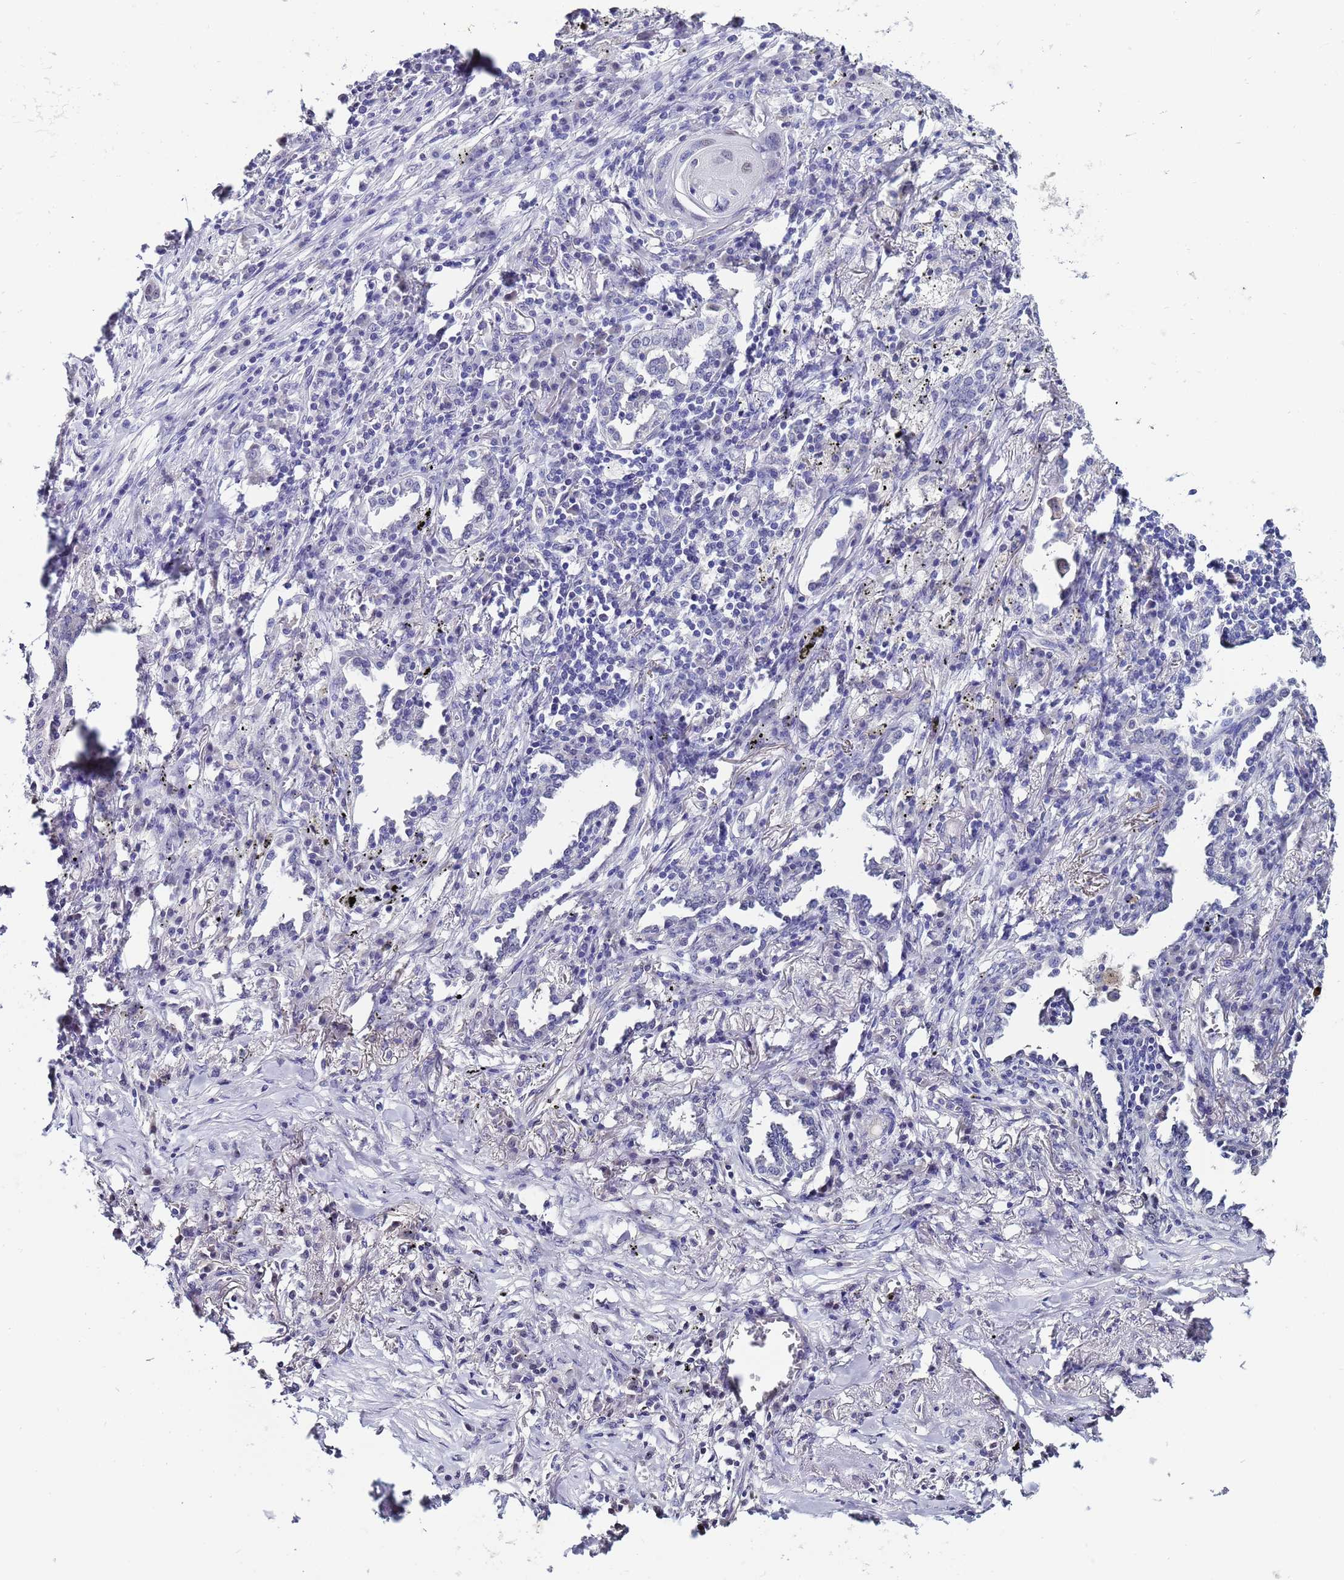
{"staining": {"intensity": "negative", "quantity": "none", "location": "none"}, "tissue": "lung cancer", "cell_type": "Tumor cells", "image_type": "cancer", "snomed": [{"axis": "morphology", "description": "Squamous cell carcinoma, NOS"}, {"axis": "topography", "description": "Lung"}], "caption": "Immunohistochemistry photomicrograph of neoplastic tissue: lung cancer (squamous cell carcinoma) stained with DAB demonstrates no significant protein positivity in tumor cells.", "gene": "CTRC", "patient": {"sex": "female", "age": 63}}